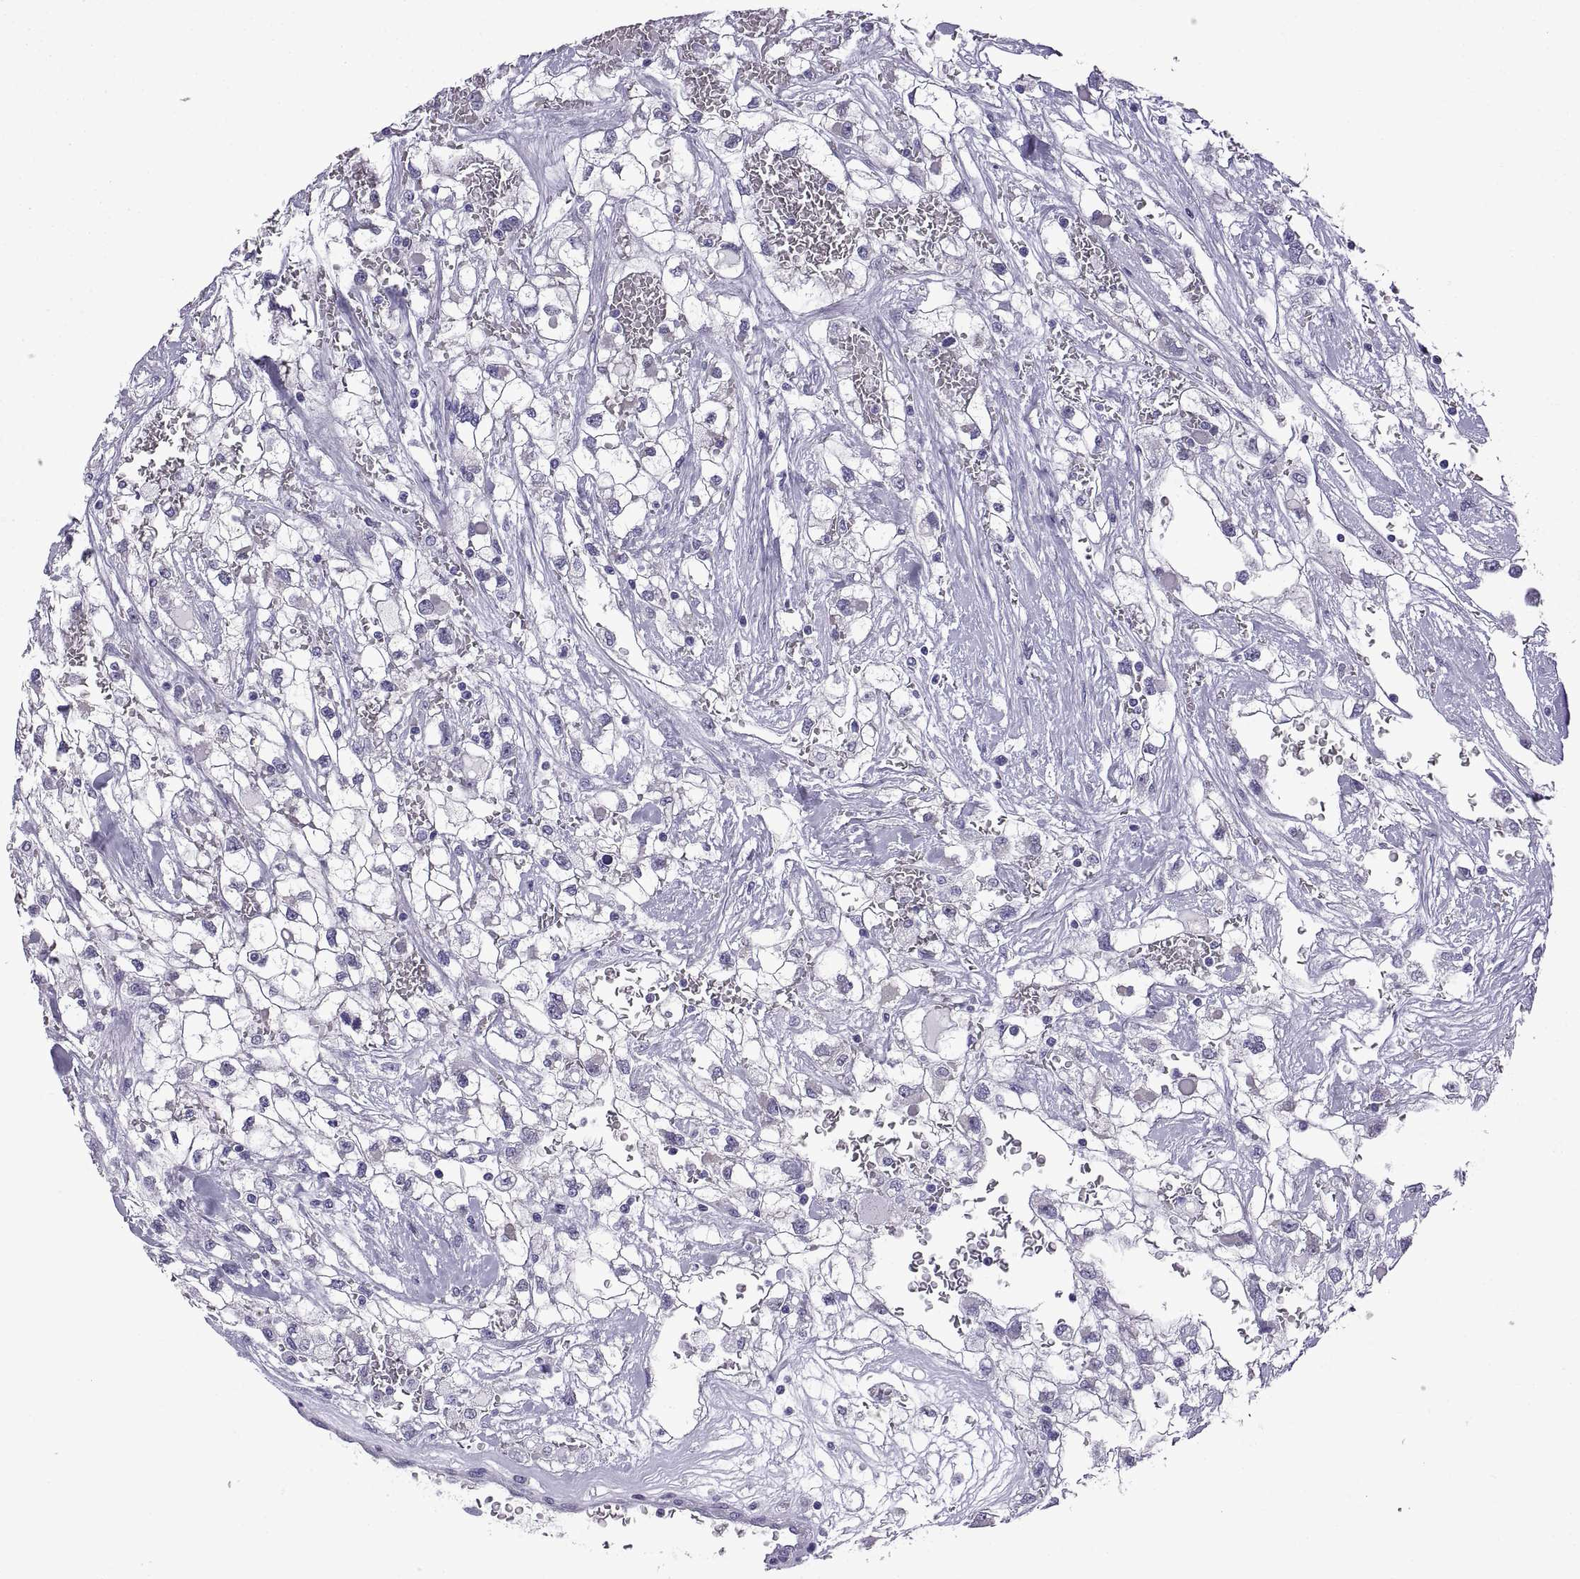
{"staining": {"intensity": "negative", "quantity": "none", "location": "none"}, "tissue": "renal cancer", "cell_type": "Tumor cells", "image_type": "cancer", "snomed": [{"axis": "morphology", "description": "Adenocarcinoma, NOS"}, {"axis": "topography", "description": "Kidney"}], "caption": "There is no significant staining in tumor cells of renal cancer. (DAB (3,3'-diaminobenzidine) immunohistochemistry (IHC) visualized using brightfield microscopy, high magnification).", "gene": "SPDYE1", "patient": {"sex": "male", "age": 59}}